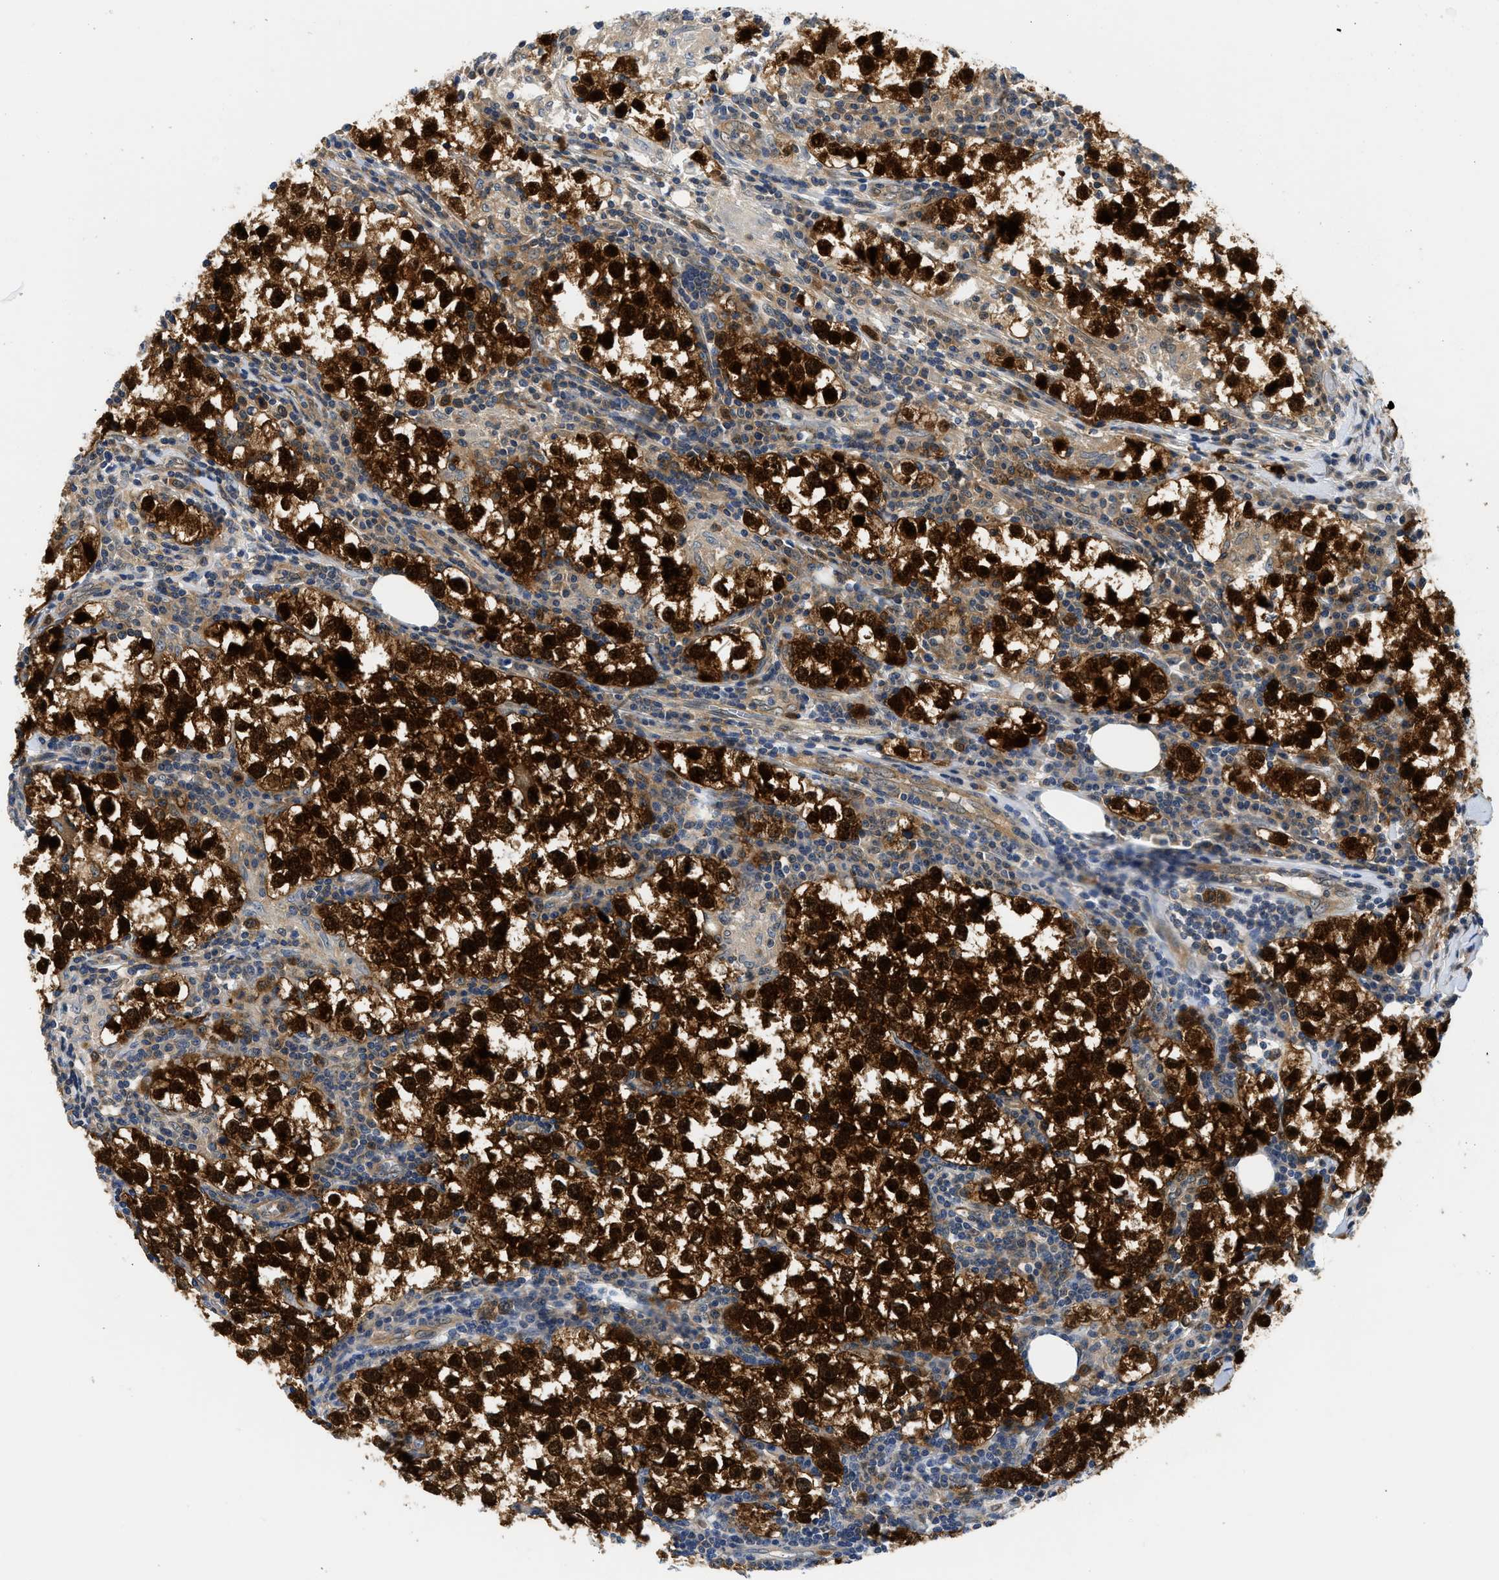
{"staining": {"intensity": "strong", "quantity": ">75%", "location": "cytoplasmic/membranous,nuclear"}, "tissue": "testis cancer", "cell_type": "Tumor cells", "image_type": "cancer", "snomed": [{"axis": "morphology", "description": "Seminoma, NOS"}, {"axis": "morphology", "description": "Carcinoma, Embryonal, NOS"}, {"axis": "topography", "description": "Testis"}], "caption": "Protein analysis of embryonal carcinoma (testis) tissue shows strong cytoplasmic/membranous and nuclear staining in approximately >75% of tumor cells.", "gene": "XPO5", "patient": {"sex": "male", "age": 36}}